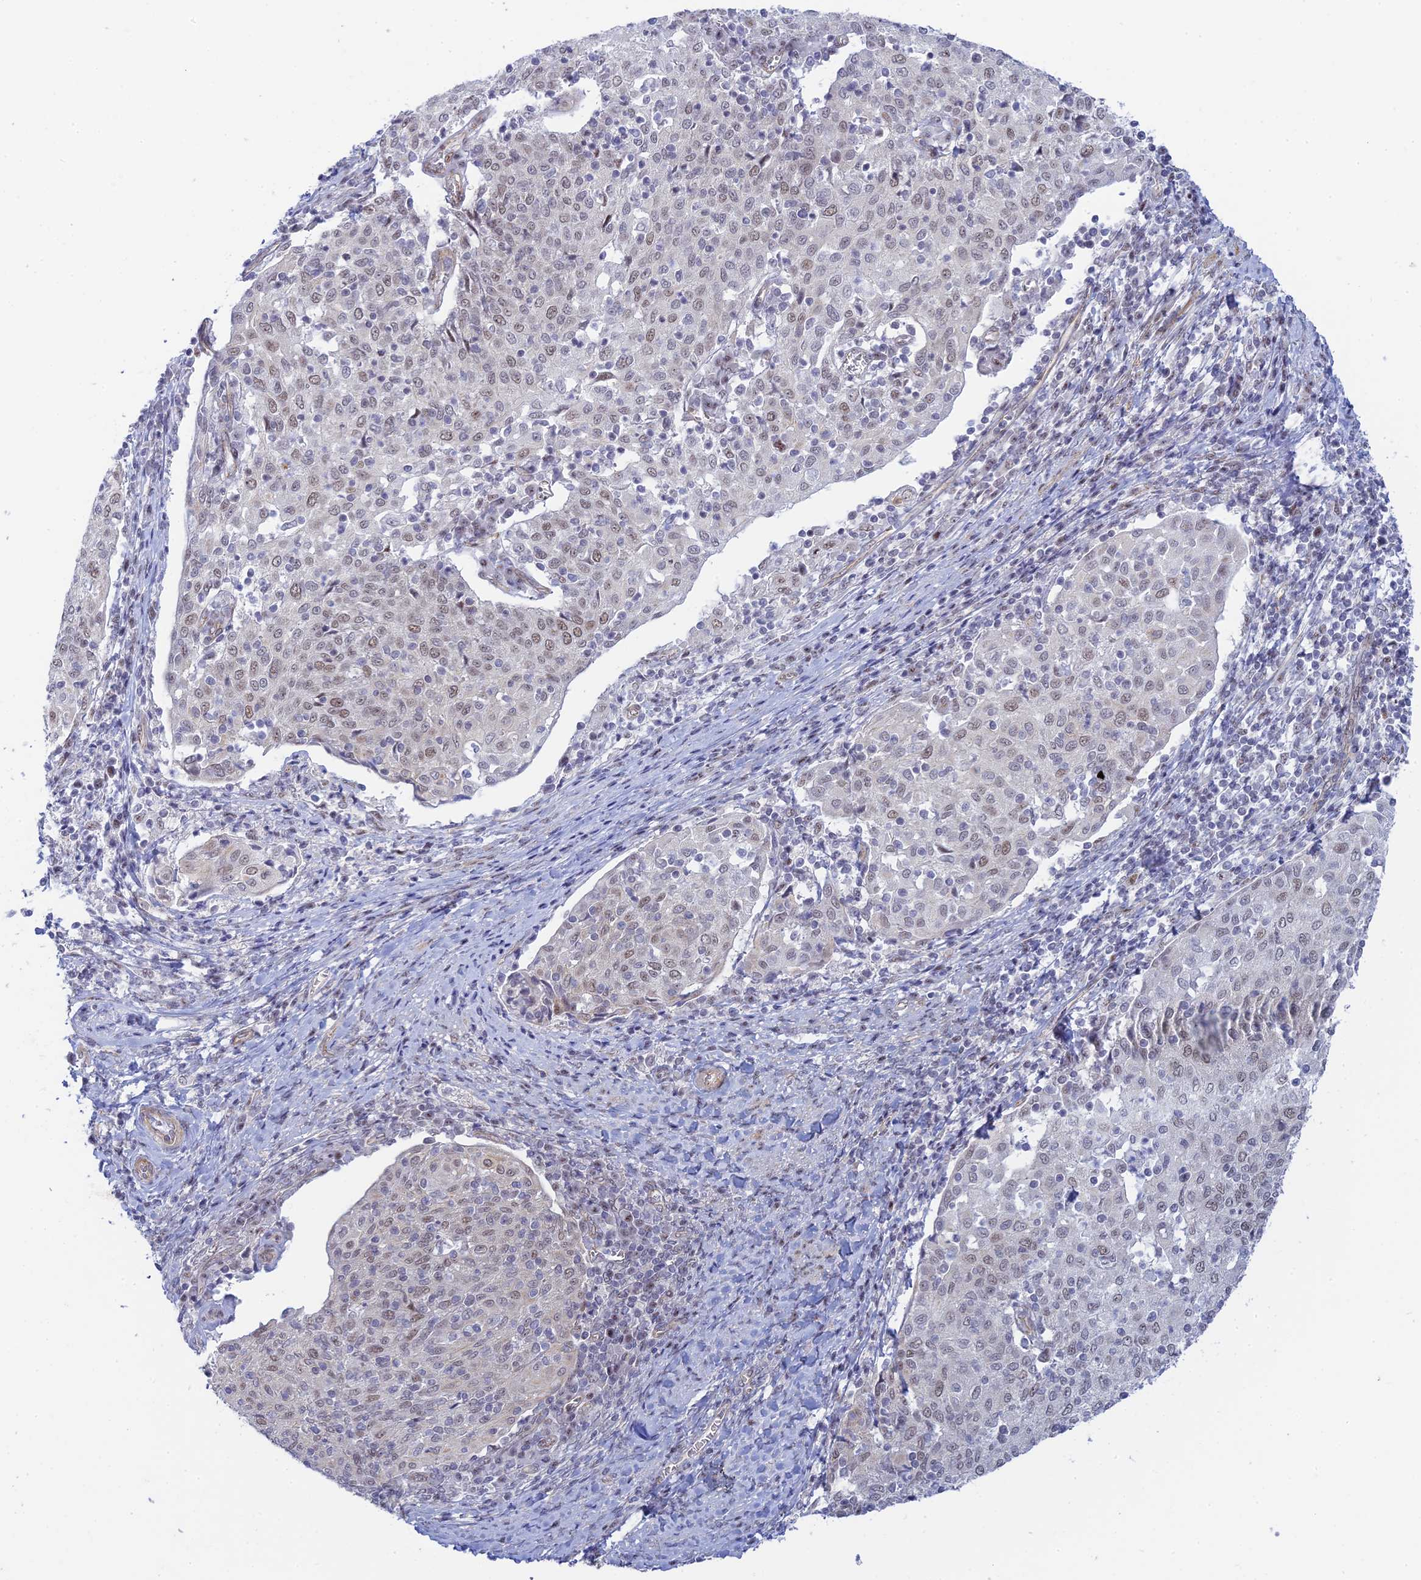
{"staining": {"intensity": "weak", "quantity": "25%-75%", "location": "nuclear"}, "tissue": "cervical cancer", "cell_type": "Tumor cells", "image_type": "cancer", "snomed": [{"axis": "morphology", "description": "Squamous cell carcinoma, NOS"}, {"axis": "topography", "description": "Cervix"}], "caption": "Protein staining of cervical squamous cell carcinoma tissue shows weak nuclear staining in approximately 25%-75% of tumor cells. (Brightfield microscopy of DAB IHC at high magnification).", "gene": "CFAP92", "patient": {"sex": "female", "age": 52}}